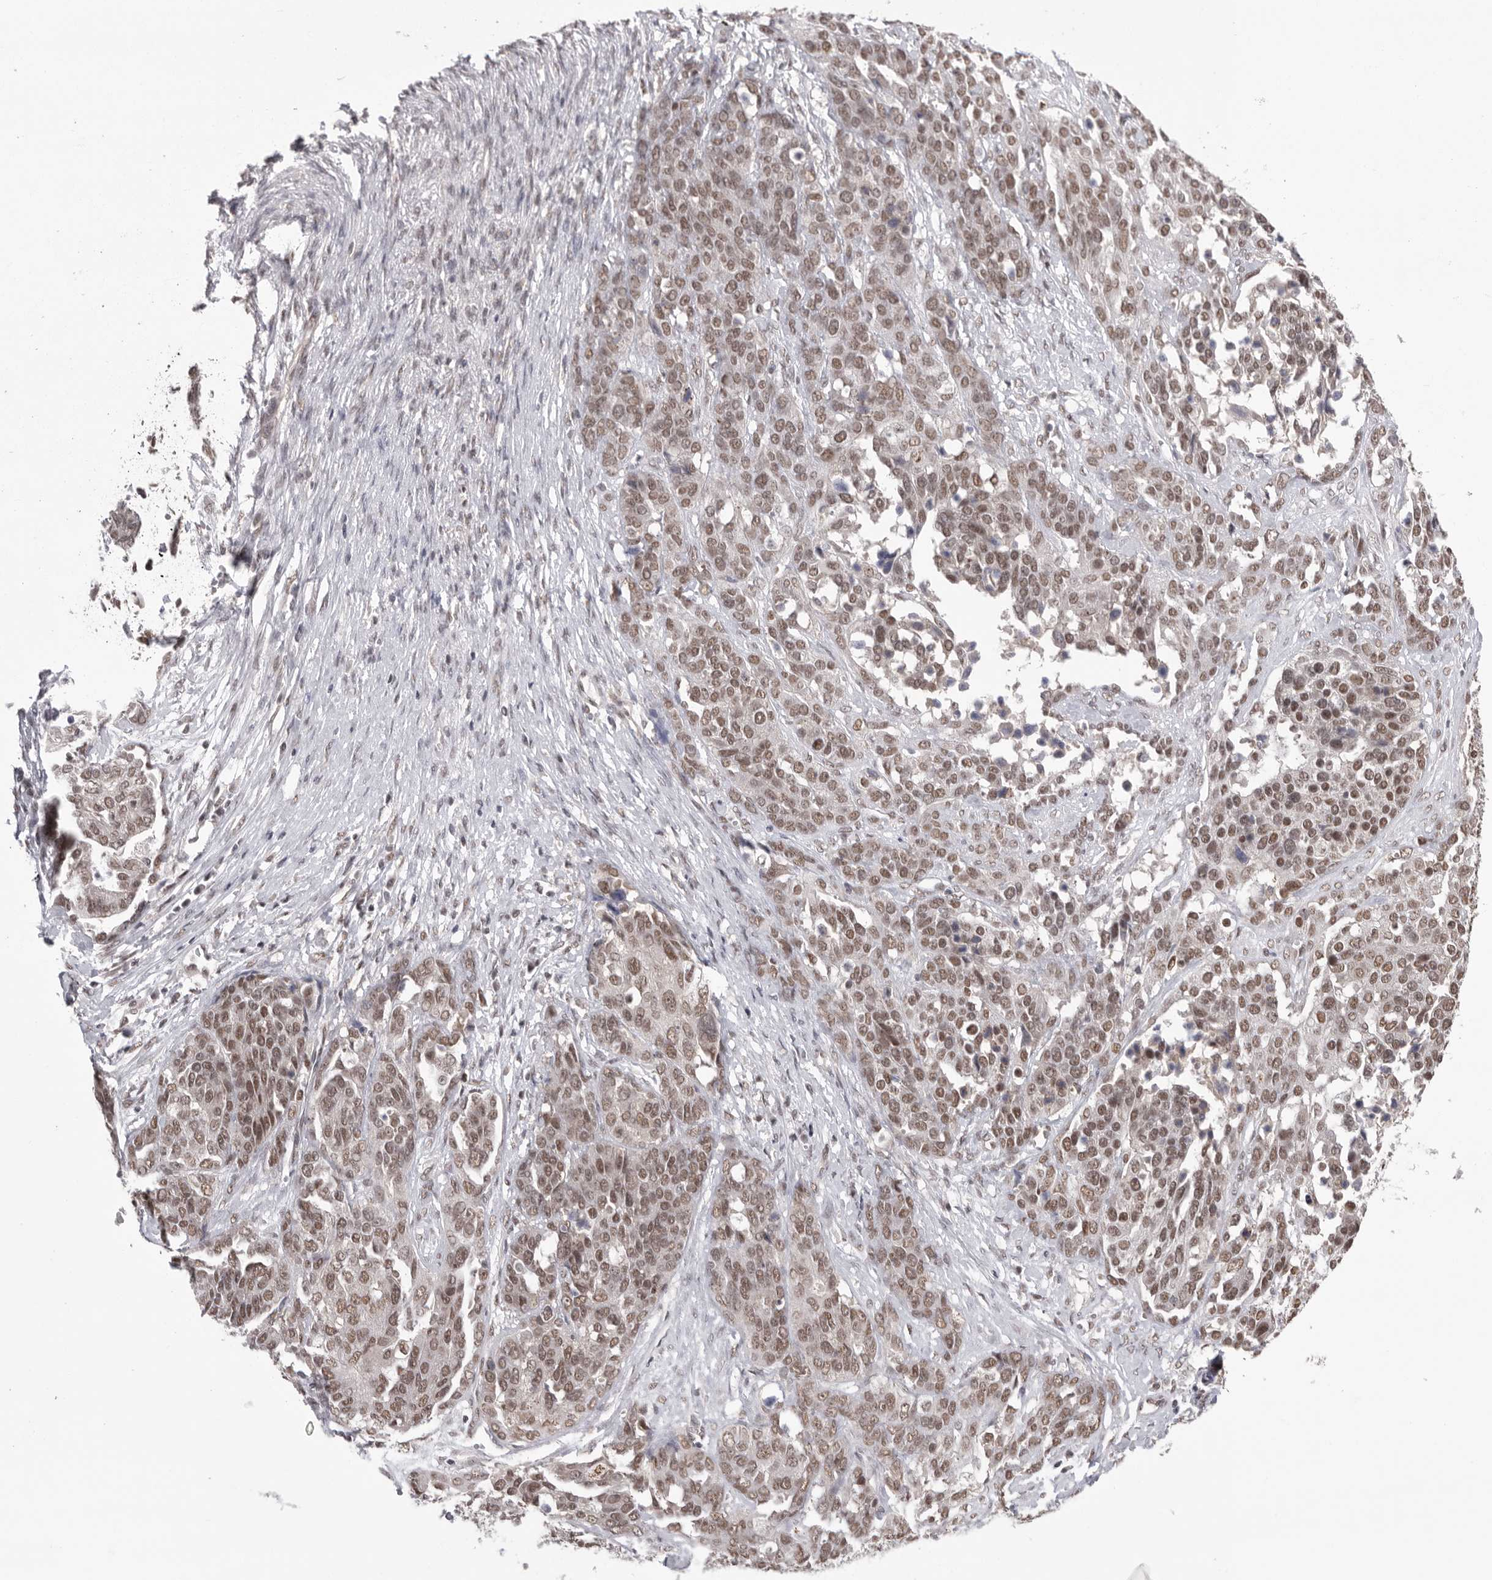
{"staining": {"intensity": "moderate", "quantity": ">75%", "location": "nuclear"}, "tissue": "ovarian cancer", "cell_type": "Tumor cells", "image_type": "cancer", "snomed": [{"axis": "morphology", "description": "Cystadenocarcinoma, serous, NOS"}, {"axis": "topography", "description": "Ovary"}], "caption": "Serous cystadenocarcinoma (ovarian) stained with DAB (3,3'-diaminobenzidine) immunohistochemistry displays medium levels of moderate nuclear positivity in about >75% of tumor cells.", "gene": "BCLAF3", "patient": {"sex": "female", "age": 44}}